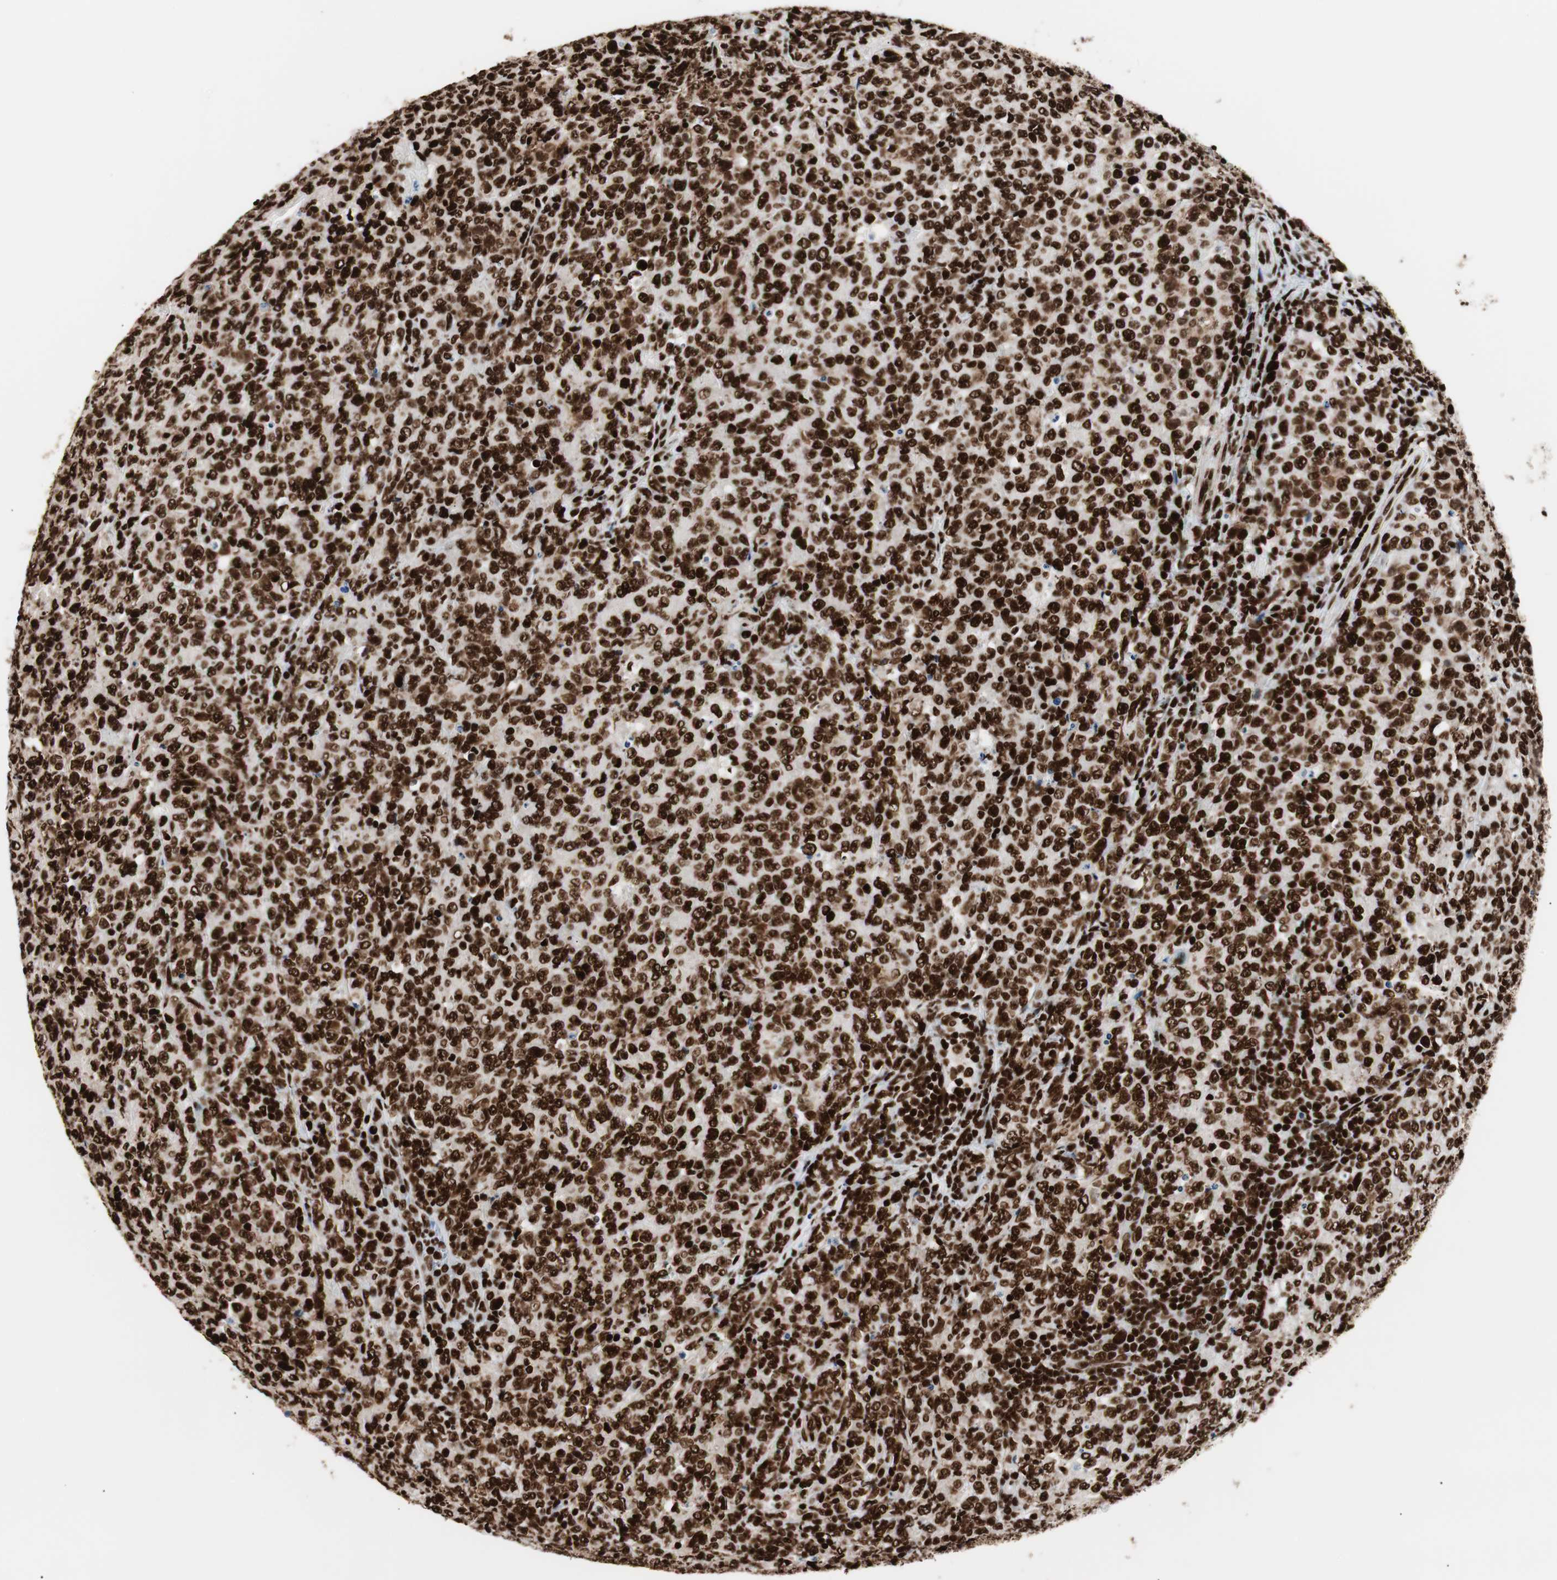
{"staining": {"intensity": "strong", "quantity": ">75%", "location": "nuclear"}, "tissue": "lymphoma", "cell_type": "Tumor cells", "image_type": "cancer", "snomed": [{"axis": "morphology", "description": "Malignant lymphoma, non-Hodgkin's type, High grade"}, {"axis": "topography", "description": "Tonsil"}], "caption": "This is a histology image of immunohistochemistry staining of malignant lymphoma, non-Hodgkin's type (high-grade), which shows strong positivity in the nuclear of tumor cells.", "gene": "MTA2", "patient": {"sex": "female", "age": 36}}